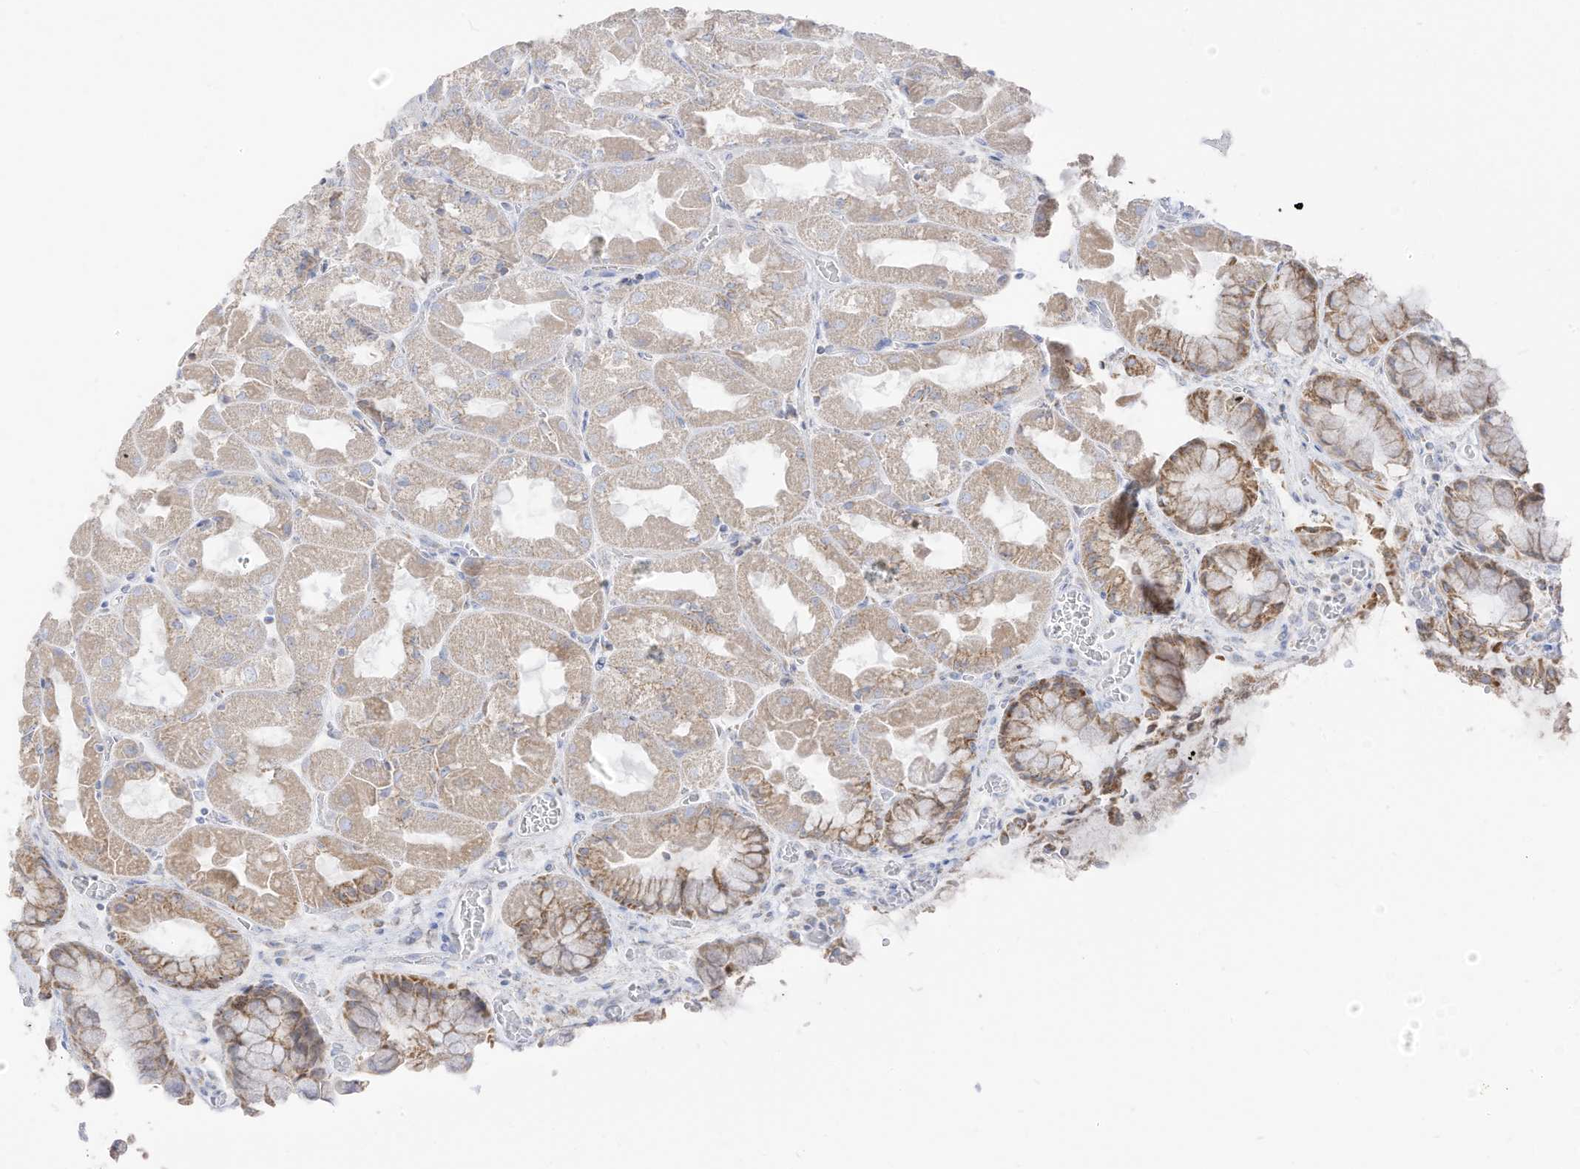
{"staining": {"intensity": "moderate", "quantity": "25%-75%", "location": "cytoplasmic/membranous"}, "tissue": "stomach", "cell_type": "Glandular cells", "image_type": "normal", "snomed": [{"axis": "morphology", "description": "Normal tissue, NOS"}, {"axis": "topography", "description": "Stomach"}], "caption": "Human stomach stained for a protein (brown) shows moderate cytoplasmic/membranous positive expression in about 25%-75% of glandular cells.", "gene": "ETHE1", "patient": {"sex": "female", "age": 61}}